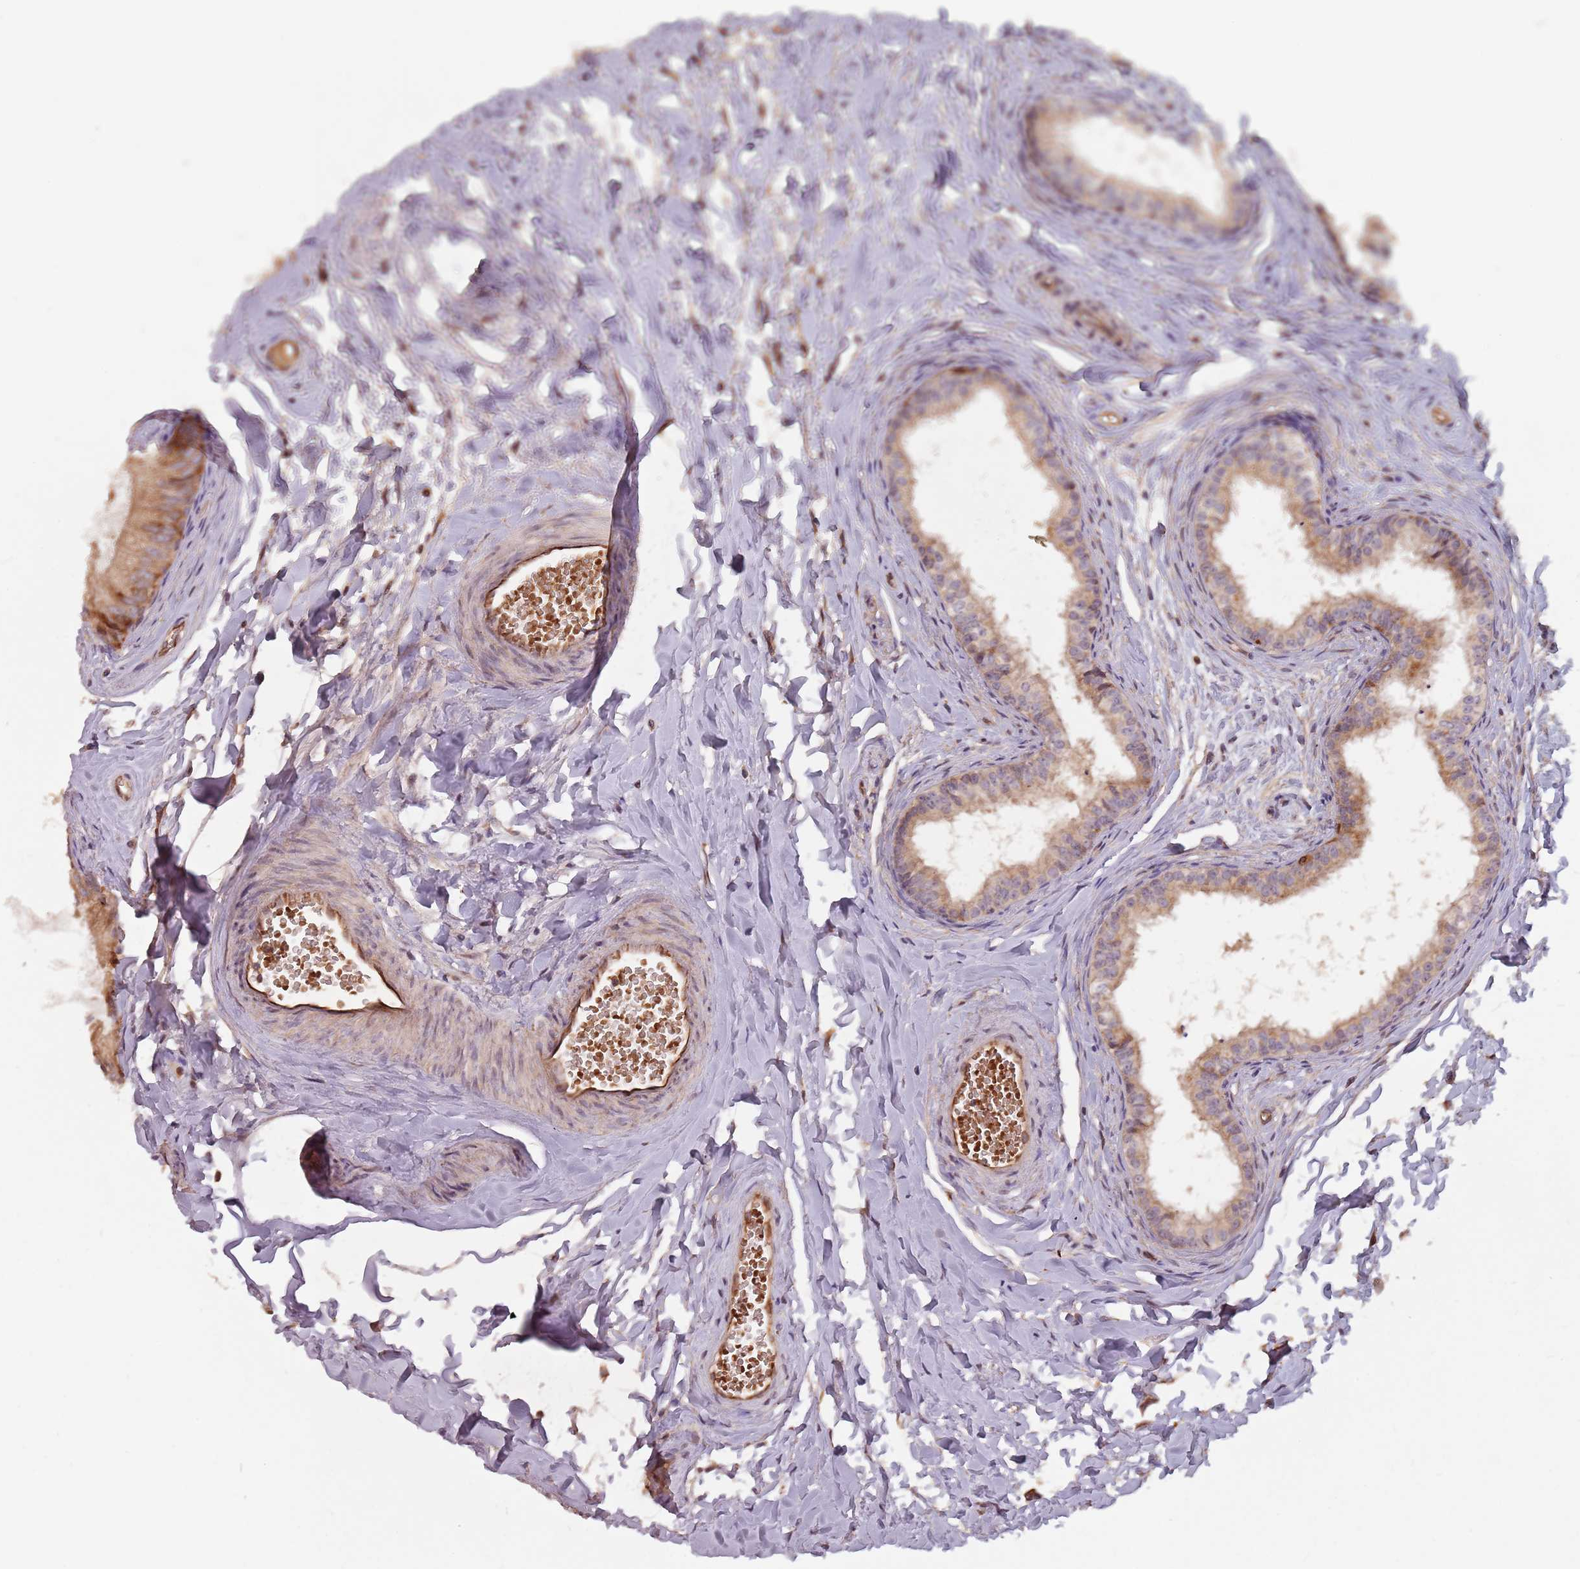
{"staining": {"intensity": "moderate", "quantity": ">75%", "location": "cytoplasmic/membranous"}, "tissue": "epididymis", "cell_type": "Glandular cells", "image_type": "normal", "snomed": [{"axis": "morphology", "description": "Normal tissue, NOS"}, {"axis": "topography", "description": "Epididymis"}], "caption": "Benign epididymis shows moderate cytoplasmic/membranous positivity in approximately >75% of glandular cells.", "gene": "GPR180", "patient": {"sex": "male", "age": 34}}